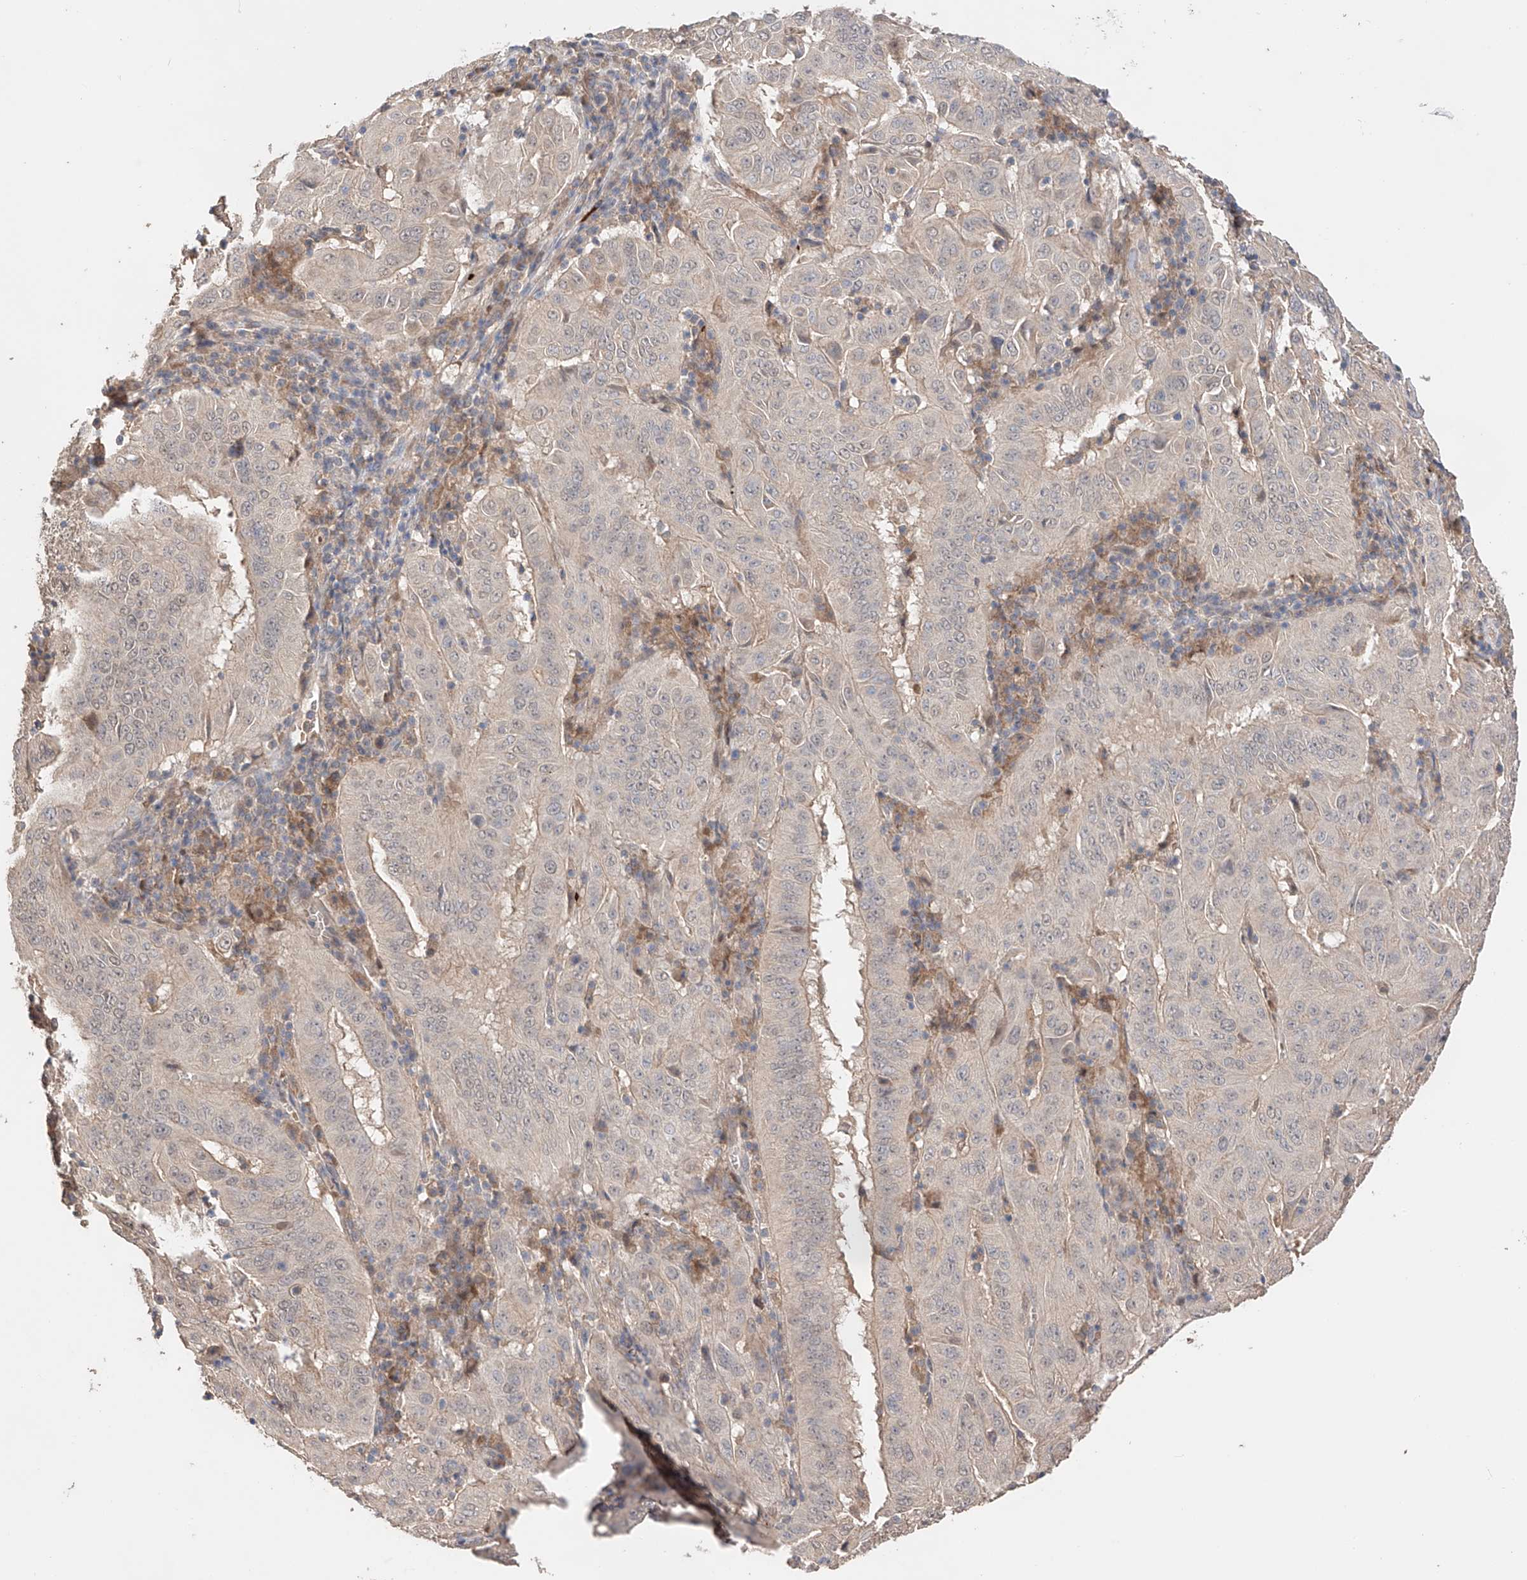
{"staining": {"intensity": "negative", "quantity": "none", "location": "none"}, "tissue": "pancreatic cancer", "cell_type": "Tumor cells", "image_type": "cancer", "snomed": [{"axis": "morphology", "description": "Adenocarcinoma, NOS"}, {"axis": "topography", "description": "Pancreas"}], "caption": "This is an immunohistochemistry (IHC) photomicrograph of human pancreatic cancer. There is no staining in tumor cells.", "gene": "ZFHX2", "patient": {"sex": "male", "age": 63}}